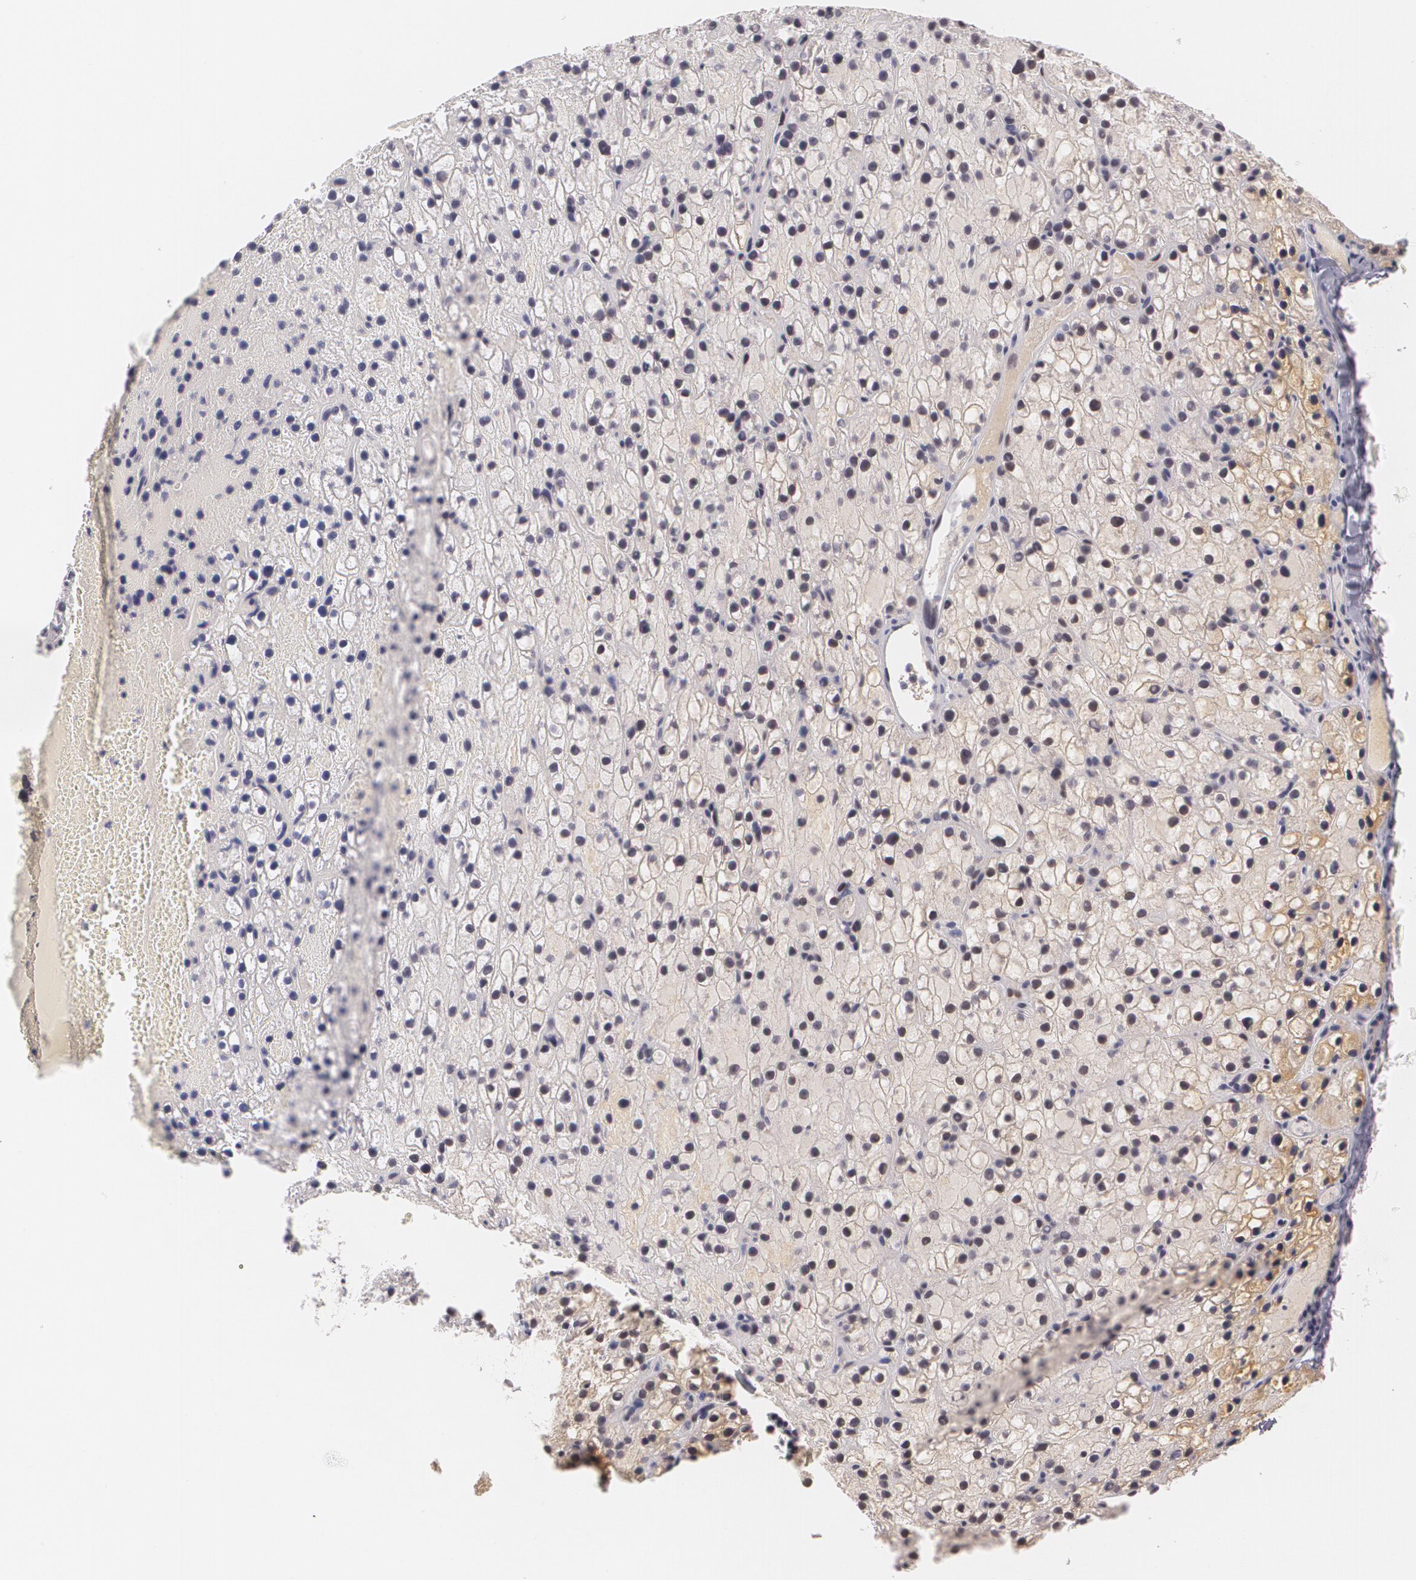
{"staining": {"intensity": "weak", "quantity": "<25%", "location": "nuclear"}, "tissue": "parathyroid gland", "cell_type": "Glandular cells", "image_type": "normal", "snomed": [{"axis": "morphology", "description": "Normal tissue, NOS"}, {"axis": "topography", "description": "Parathyroid gland"}], "caption": "IHC of benign human parathyroid gland displays no expression in glandular cells. Nuclei are stained in blue.", "gene": "ZBTB16", "patient": {"sex": "female", "age": 71}}